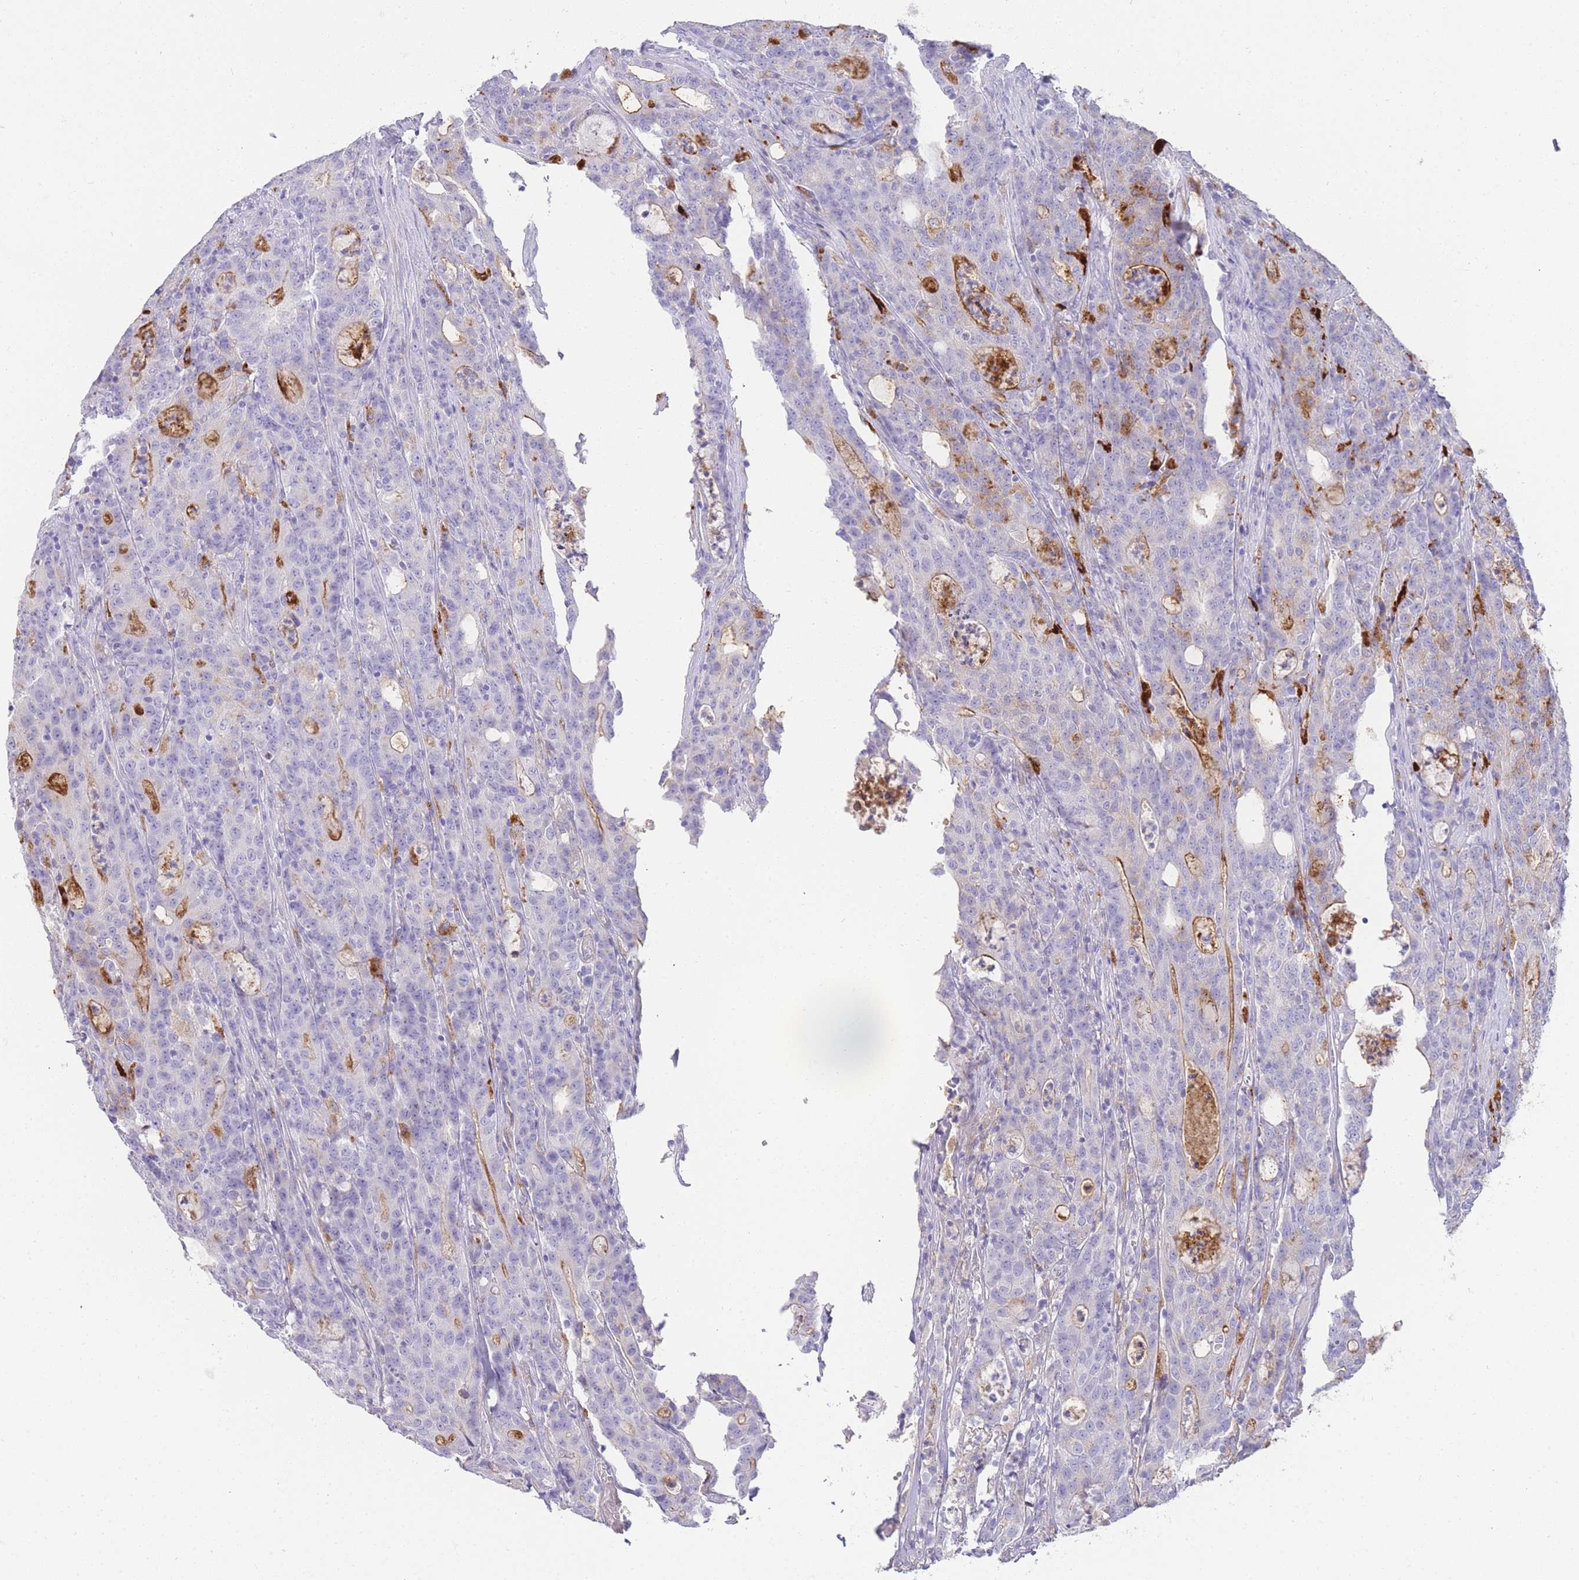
{"staining": {"intensity": "negative", "quantity": "none", "location": "none"}, "tissue": "colorectal cancer", "cell_type": "Tumor cells", "image_type": "cancer", "snomed": [{"axis": "morphology", "description": "Adenocarcinoma, NOS"}, {"axis": "topography", "description": "Colon"}], "caption": "Immunohistochemical staining of colorectal cancer (adenocarcinoma) demonstrates no significant staining in tumor cells. Nuclei are stained in blue.", "gene": "DPP4", "patient": {"sex": "male", "age": 83}}